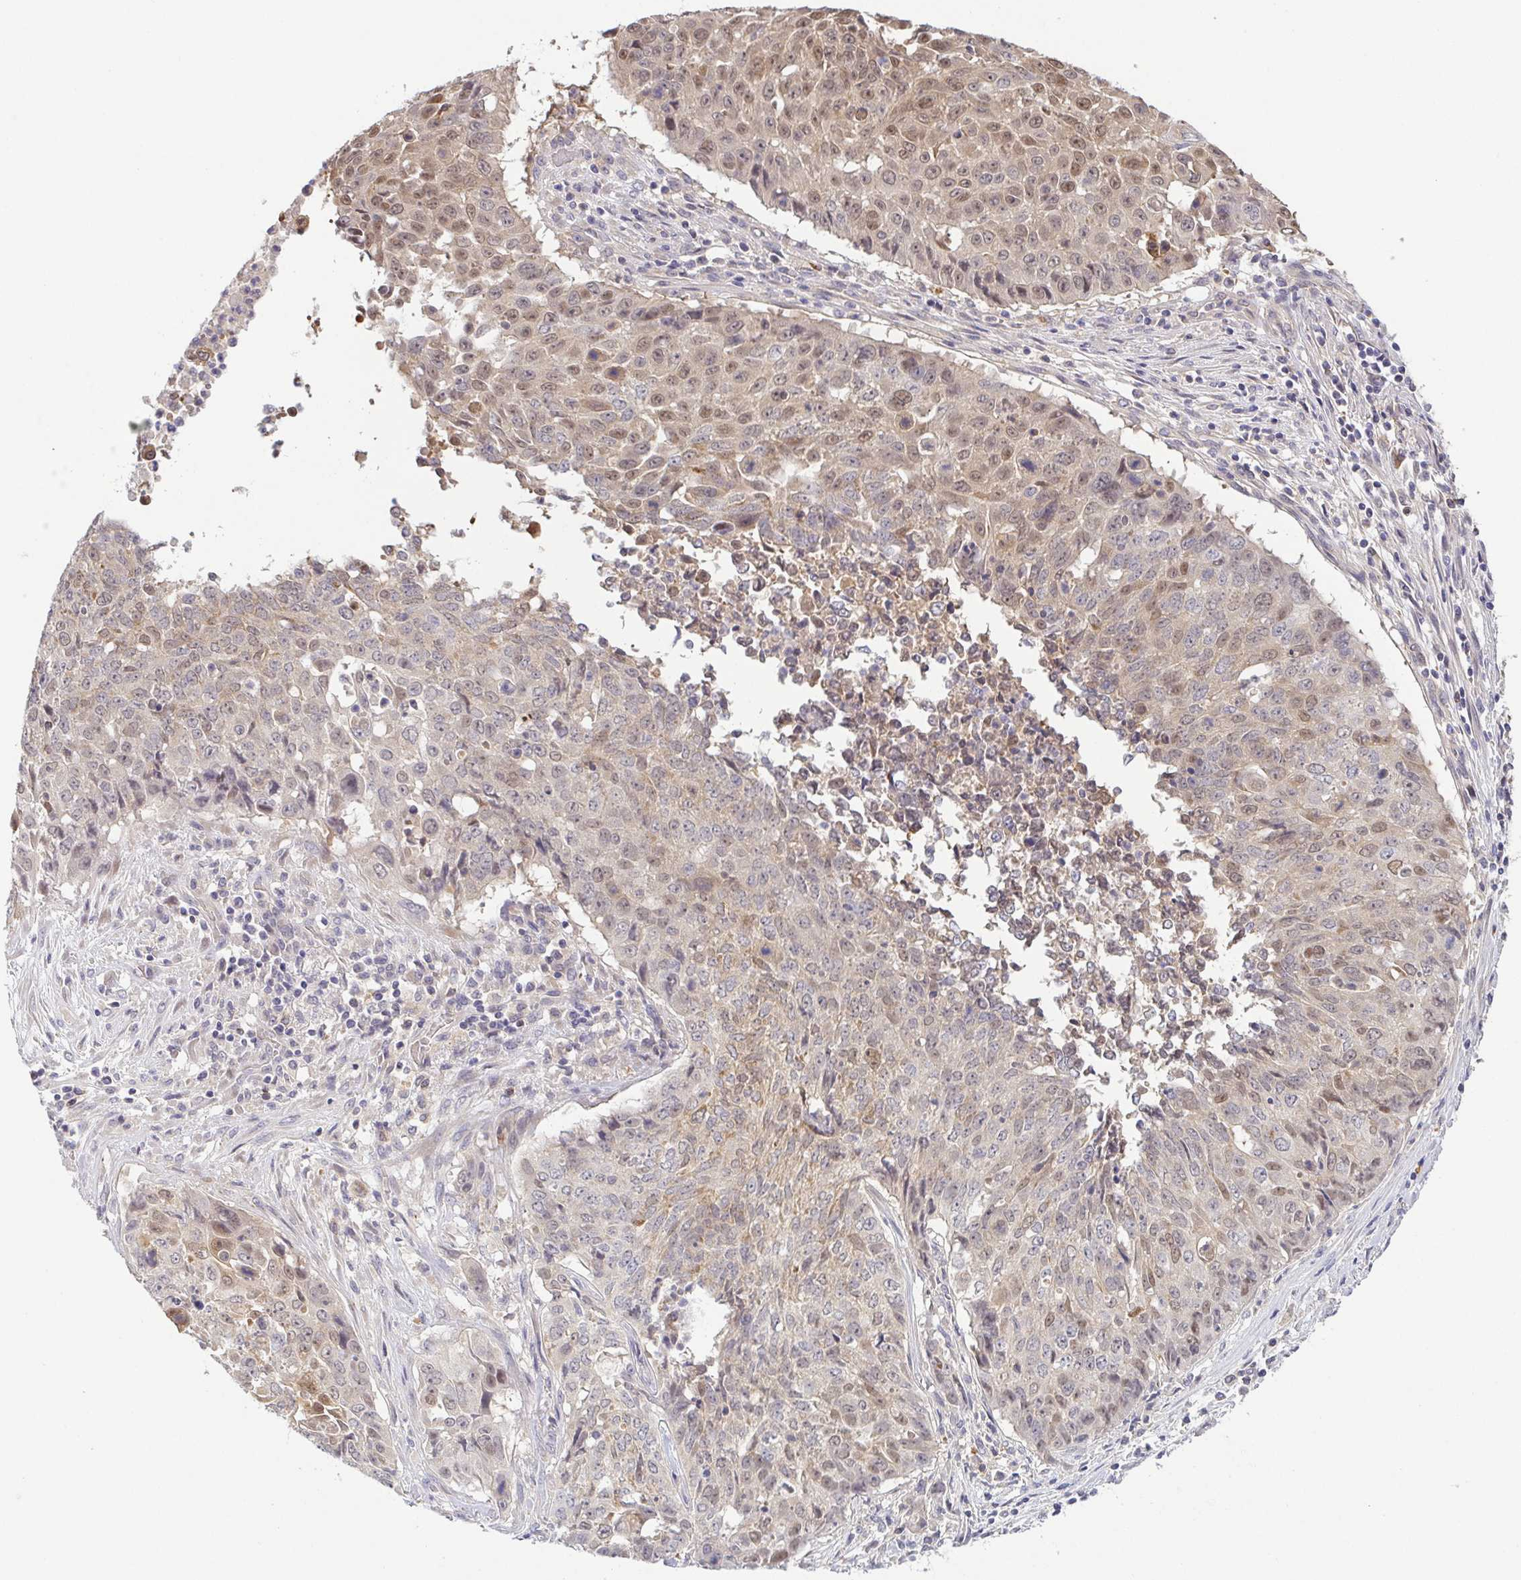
{"staining": {"intensity": "weak", "quantity": ">75%", "location": "cytoplasmic/membranous,nuclear"}, "tissue": "lung cancer", "cell_type": "Tumor cells", "image_type": "cancer", "snomed": [{"axis": "morphology", "description": "Normal tissue, NOS"}, {"axis": "morphology", "description": "Squamous cell carcinoma, NOS"}, {"axis": "topography", "description": "Bronchus"}, {"axis": "topography", "description": "Lung"}], "caption": "Approximately >75% of tumor cells in human squamous cell carcinoma (lung) exhibit weak cytoplasmic/membranous and nuclear protein staining as visualized by brown immunohistochemical staining.", "gene": "BCL2L1", "patient": {"sex": "male", "age": 64}}